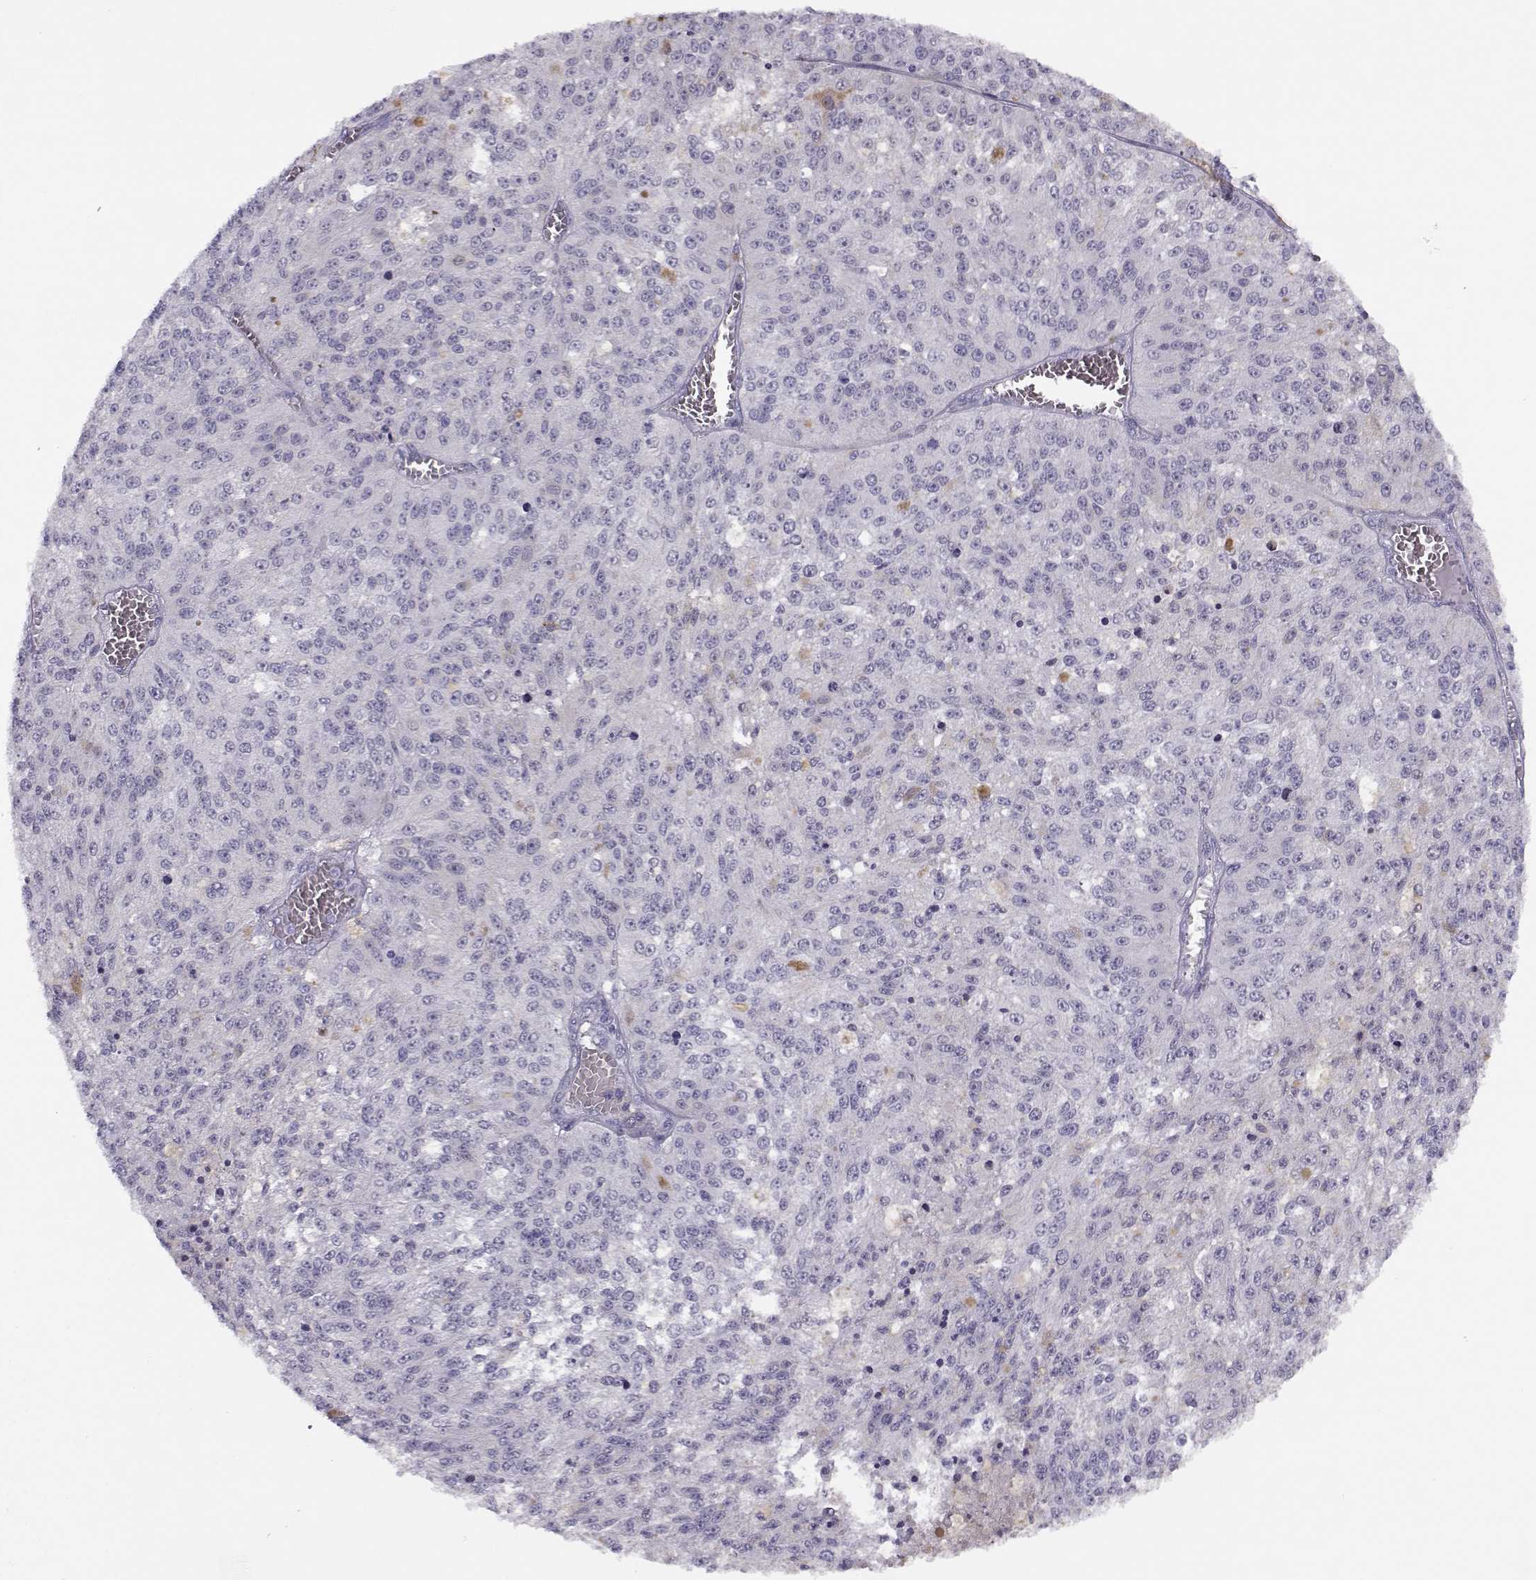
{"staining": {"intensity": "negative", "quantity": "none", "location": "none"}, "tissue": "melanoma", "cell_type": "Tumor cells", "image_type": "cancer", "snomed": [{"axis": "morphology", "description": "Malignant melanoma, Metastatic site"}, {"axis": "topography", "description": "Lymph node"}], "caption": "Immunohistochemistry (IHC) of melanoma reveals no expression in tumor cells. The staining is performed using DAB (3,3'-diaminobenzidine) brown chromogen with nuclei counter-stained in using hematoxylin.", "gene": "CFAP77", "patient": {"sex": "female", "age": 64}}